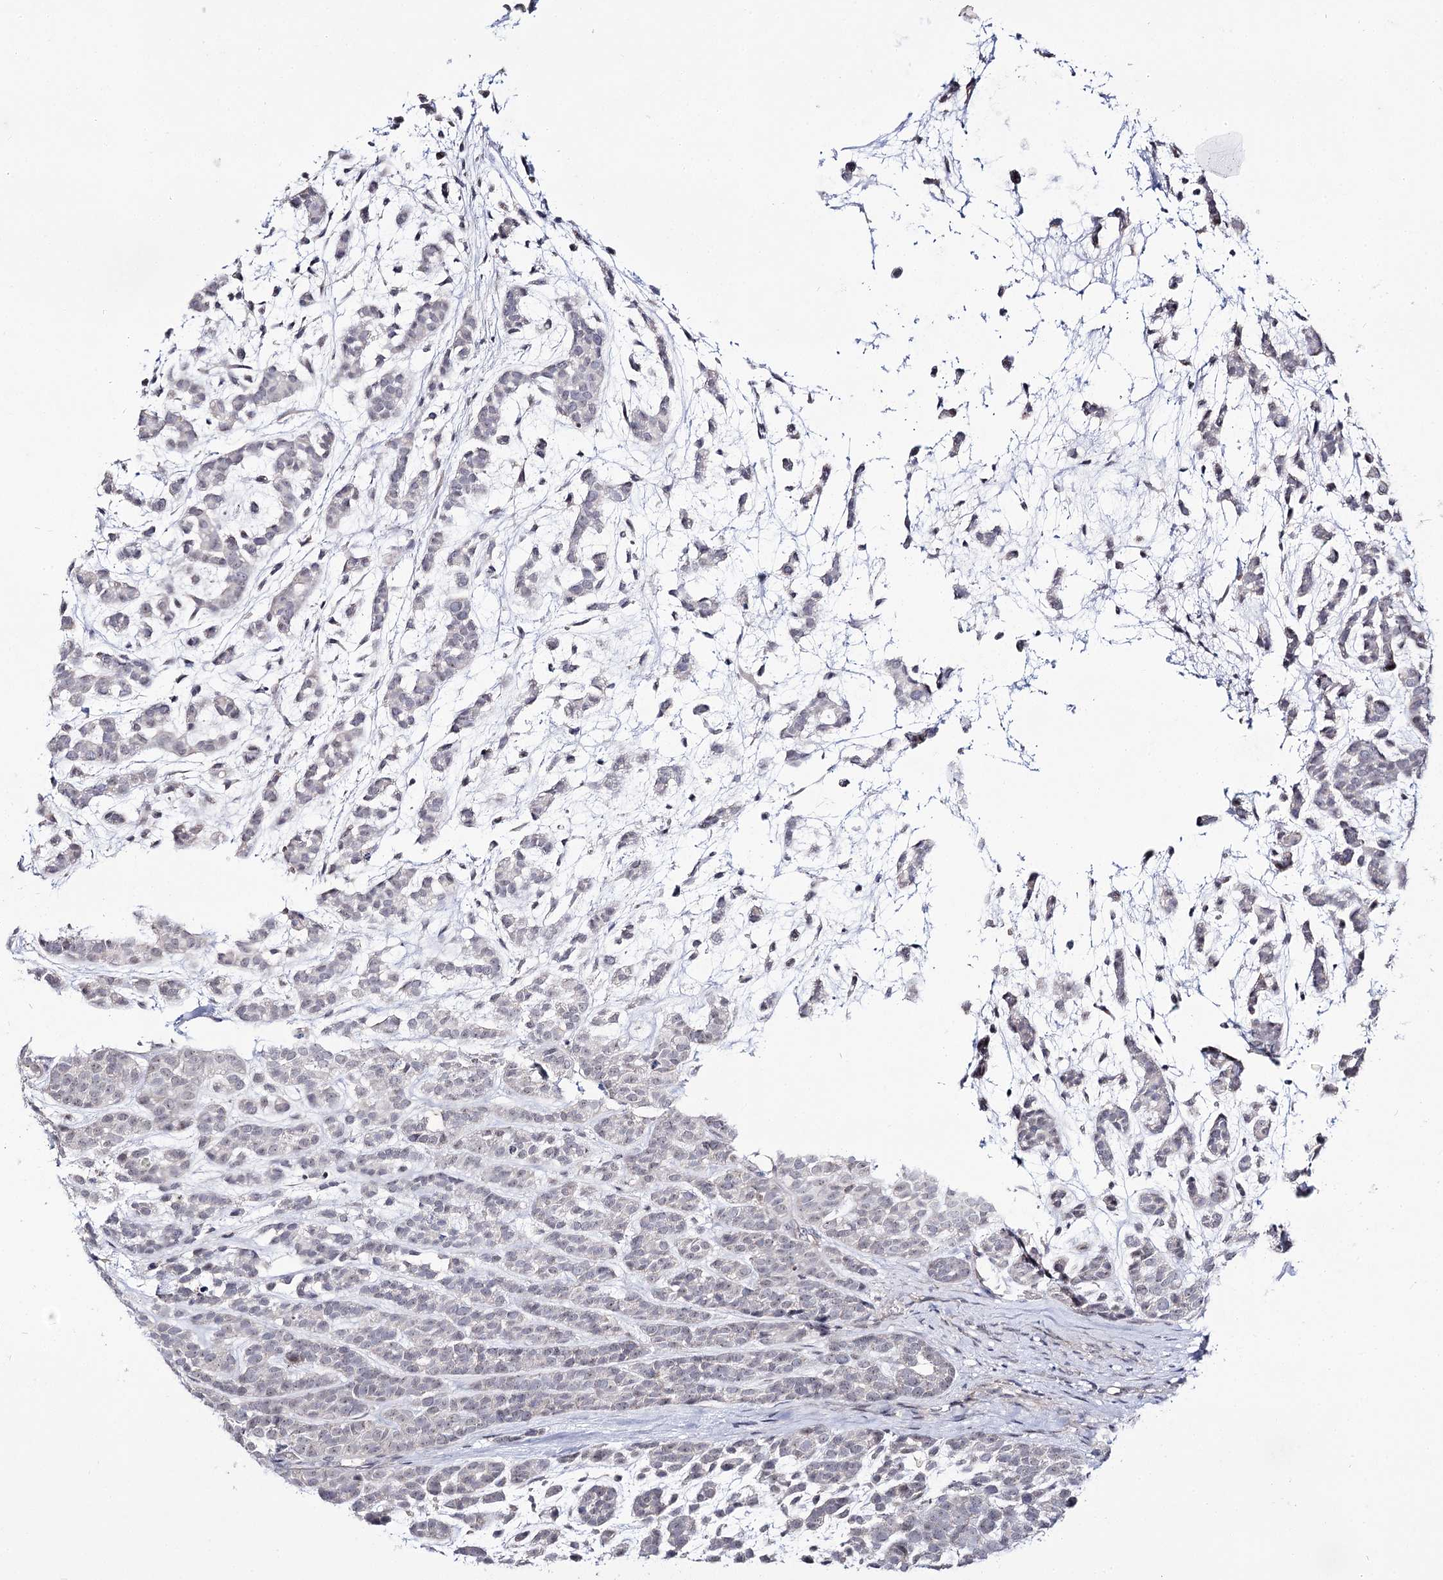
{"staining": {"intensity": "negative", "quantity": "none", "location": "none"}, "tissue": "head and neck cancer", "cell_type": "Tumor cells", "image_type": "cancer", "snomed": [{"axis": "morphology", "description": "Adenocarcinoma, NOS"}, {"axis": "morphology", "description": "Adenoma, NOS"}, {"axis": "topography", "description": "Head-Neck"}], "caption": "The immunohistochemistry (IHC) photomicrograph has no significant expression in tumor cells of head and neck cancer tissue.", "gene": "RRP9", "patient": {"sex": "female", "age": 55}}